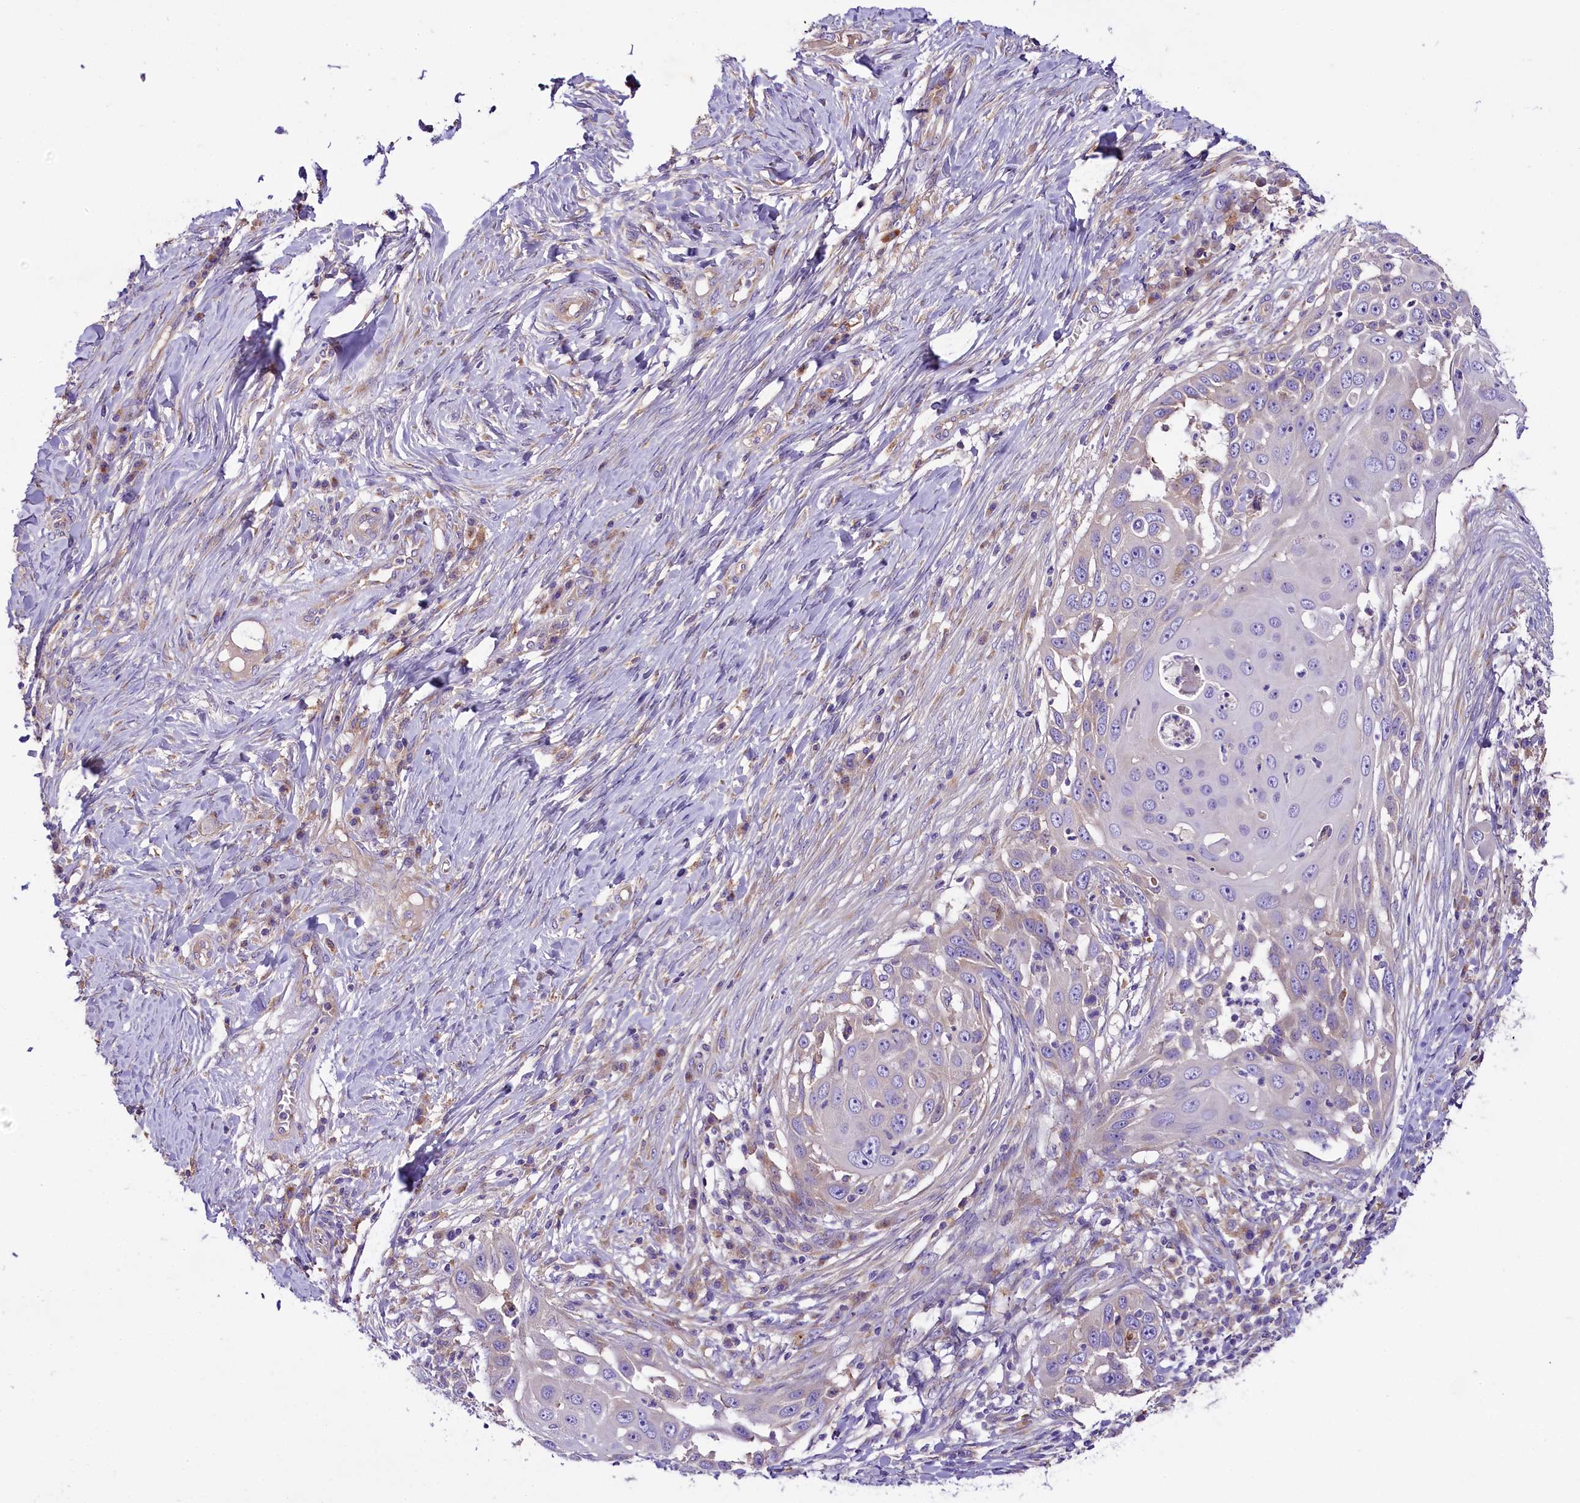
{"staining": {"intensity": "negative", "quantity": "none", "location": "none"}, "tissue": "skin cancer", "cell_type": "Tumor cells", "image_type": "cancer", "snomed": [{"axis": "morphology", "description": "Squamous cell carcinoma, NOS"}, {"axis": "topography", "description": "Skin"}], "caption": "This is an IHC micrograph of human skin cancer (squamous cell carcinoma). There is no staining in tumor cells.", "gene": "PEMT", "patient": {"sex": "female", "age": 44}}